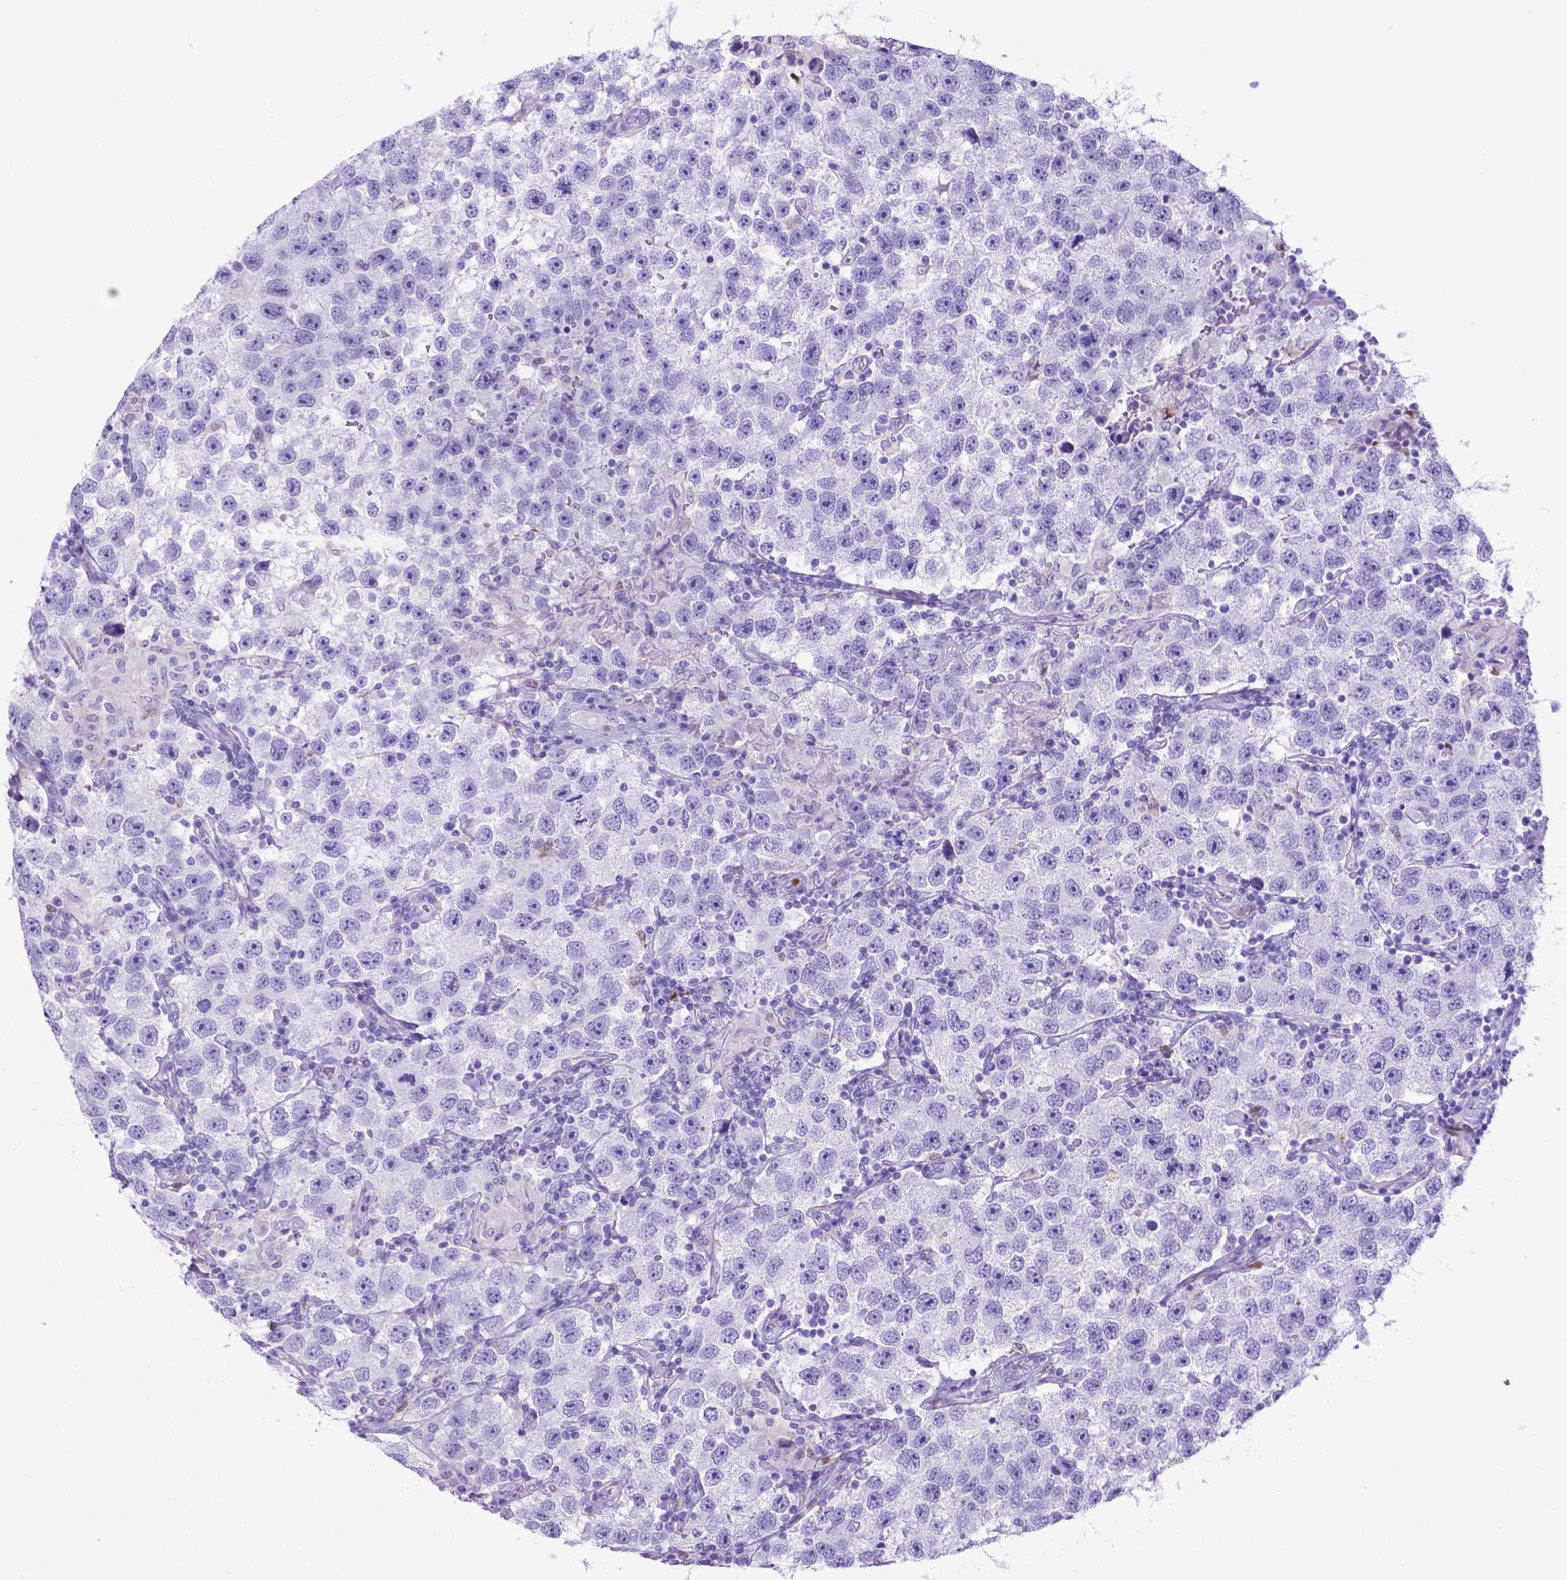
{"staining": {"intensity": "negative", "quantity": "none", "location": "none"}, "tissue": "testis cancer", "cell_type": "Tumor cells", "image_type": "cancer", "snomed": [{"axis": "morphology", "description": "Seminoma, NOS"}, {"axis": "topography", "description": "Testis"}], "caption": "Testis cancer stained for a protein using immunohistochemistry demonstrates no staining tumor cells.", "gene": "LZTR1", "patient": {"sex": "male", "age": 26}}